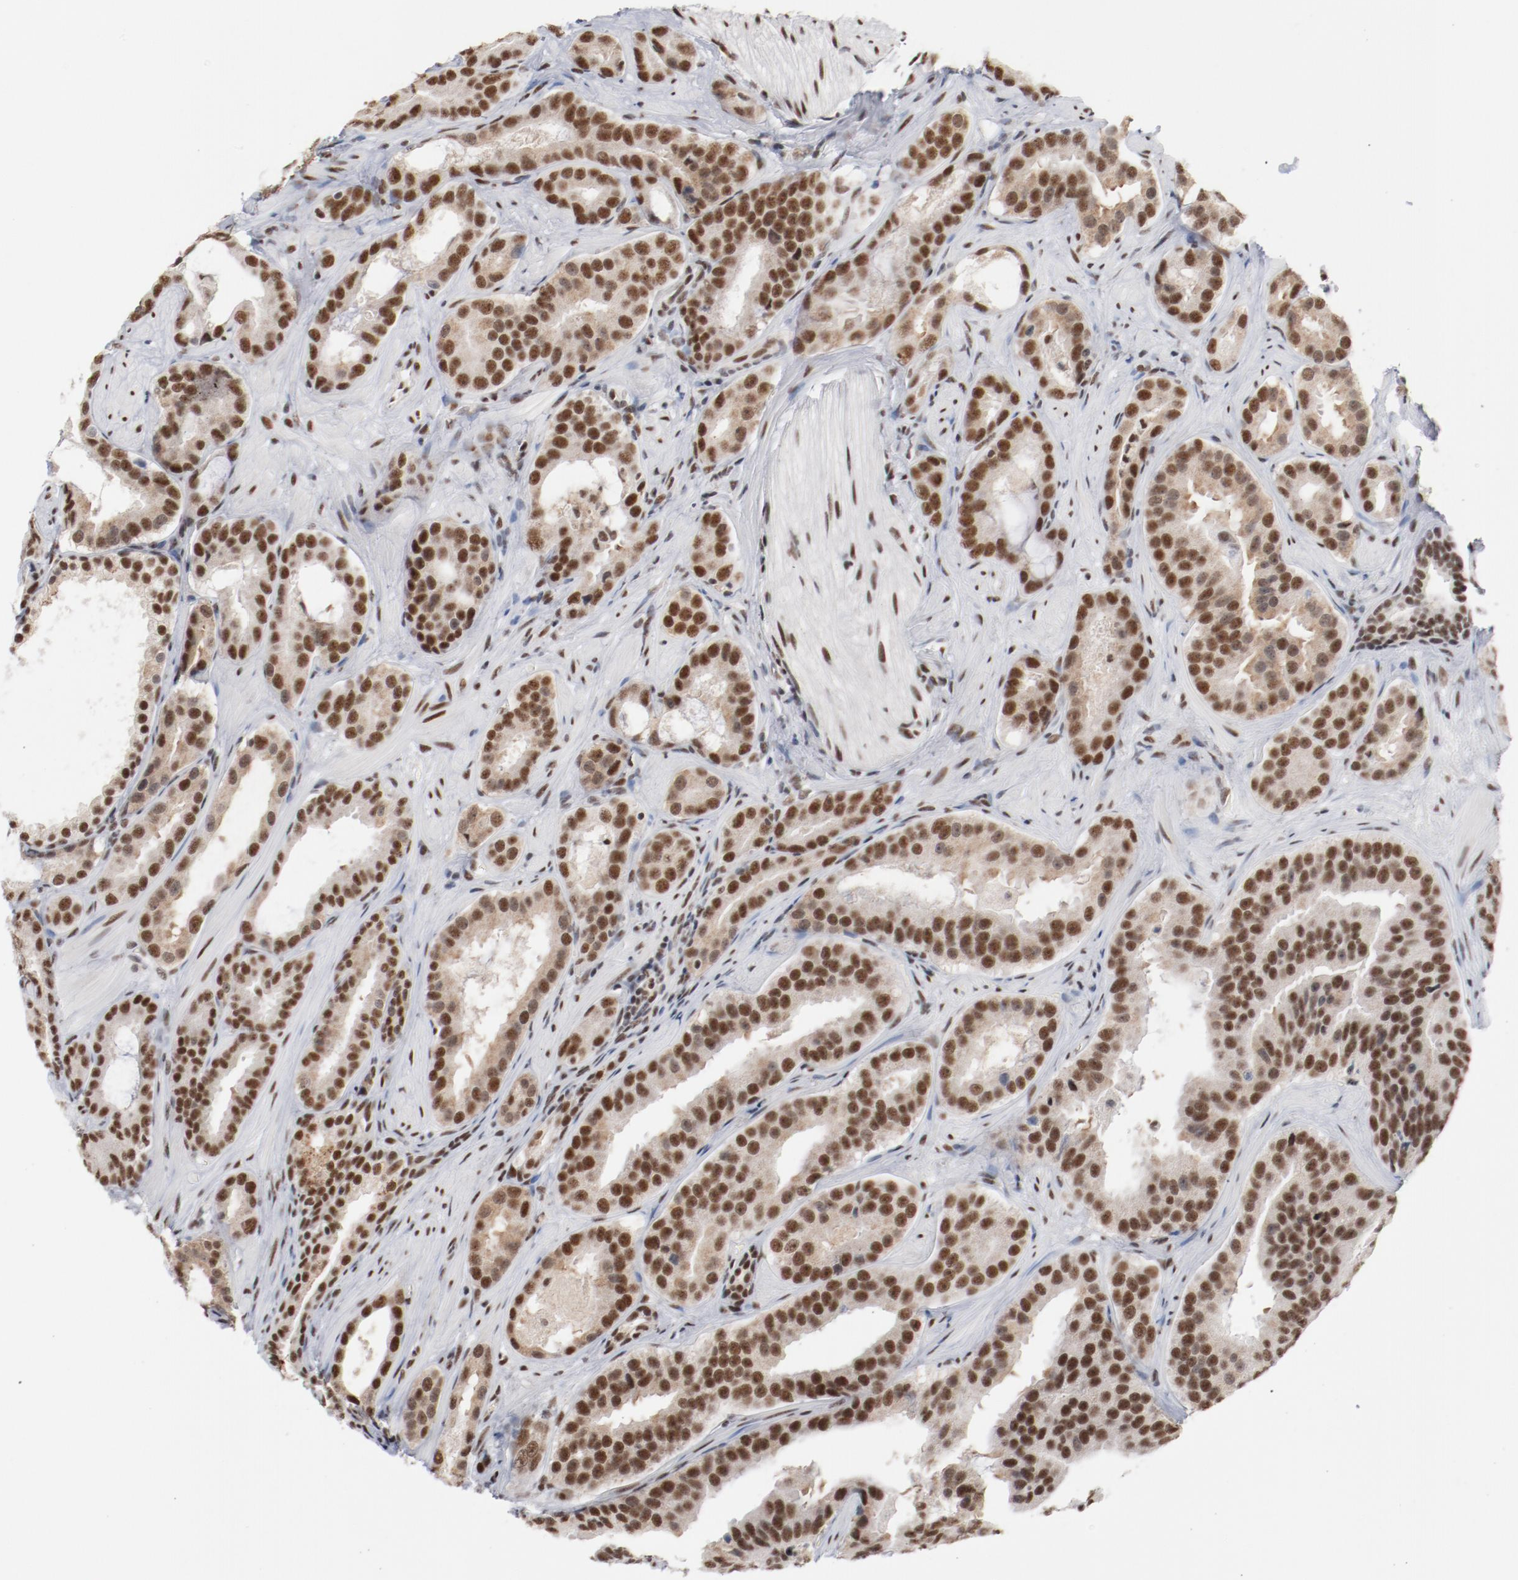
{"staining": {"intensity": "moderate", "quantity": ">75%", "location": "cytoplasmic/membranous,nuclear"}, "tissue": "prostate cancer", "cell_type": "Tumor cells", "image_type": "cancer", "snomed": [{"axis": "morphology", "description": "Adenocarcinoma, Low grade"}, {"axis": "topography", "description": "Prostate"}], "caption": "Human prostate cancer (adenocarcinoma (low-grade)) stained with a protein marker exhibits moderate staining in tumor cells.", "gene": "BUB3", "patient": {"sex": "male", "age": 59}}